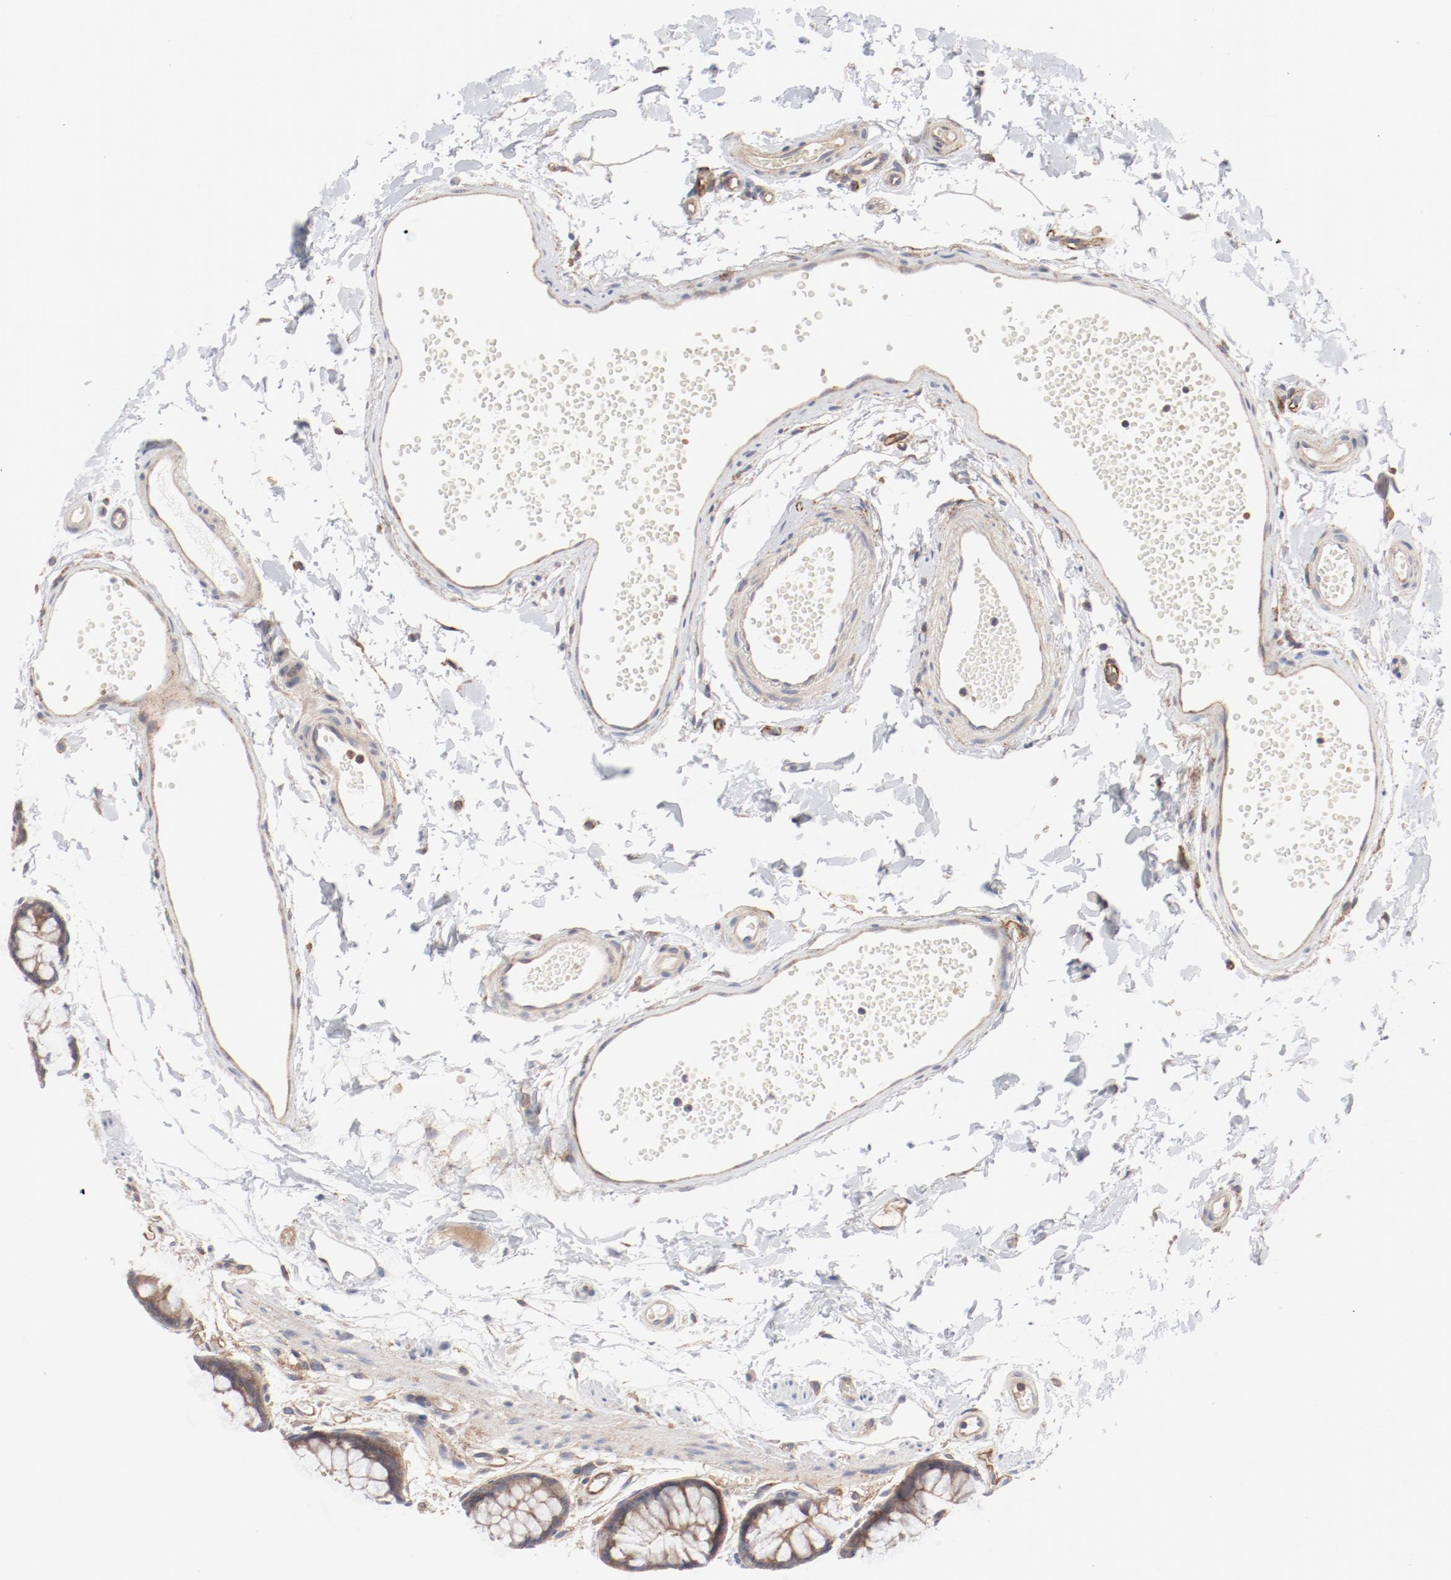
{"staining": {"intensity": "moderate", "quantity": ">75%", "location": "cytoplasmic/membranous"}, "tissue": "rectum", "cell_type": "Glandular cells", "image_type": "normal", "snomed": [{"axis": "morphology", "description": "Normal tissue, NOS"}, {"axis": "topography", "description": "Rectum"}], "caption": "This photomicrograph reveals immunohistochemistry (IHC) staining of benign rectum, with medium moderate cytoplasmic/membranous expression in approximately >75% of glandular cells.", "gene": "AP2A1", "patient": {"sex": "female", "age": 66}}